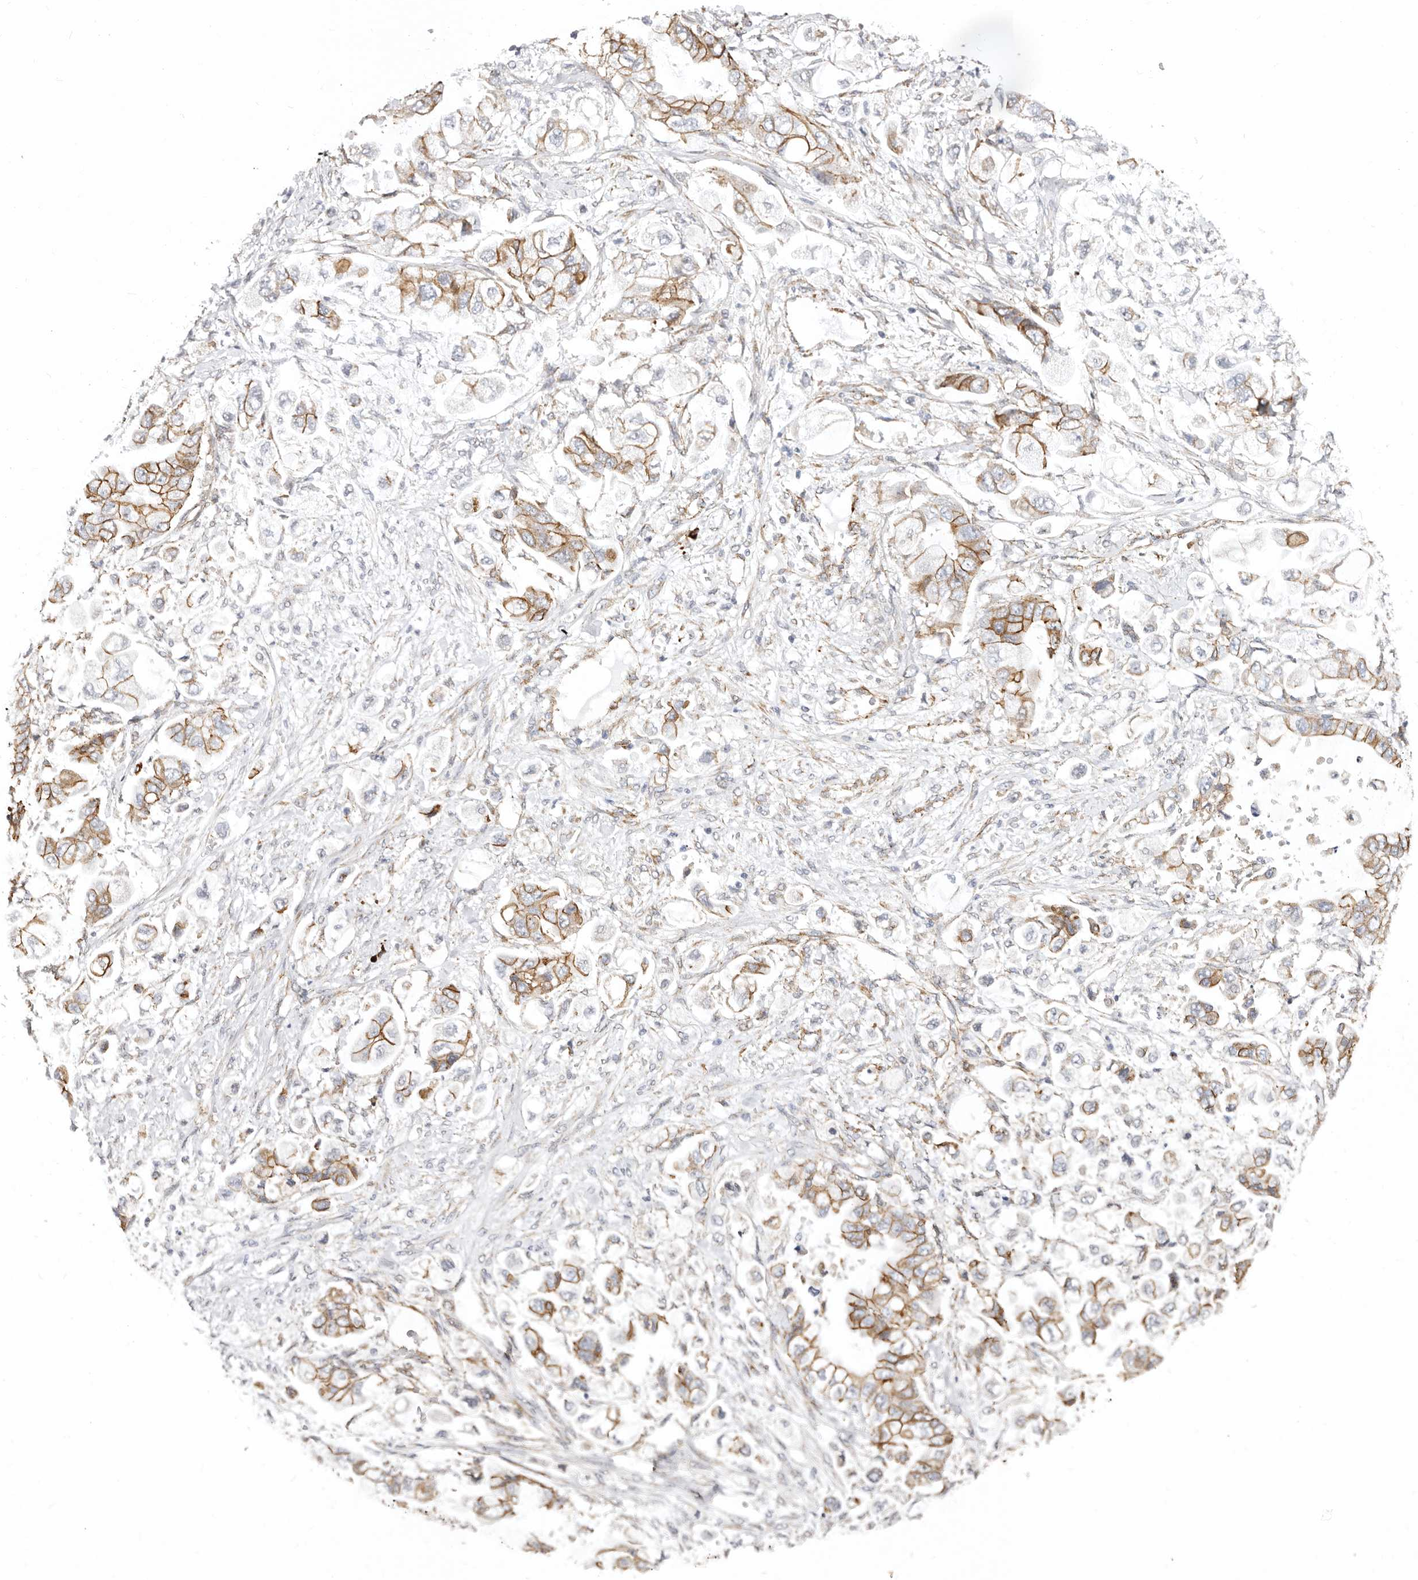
{"staining": {"intensity": "strong", "quantity": ">75%", "location": "cytoplasmic/membranous"}, "tissue": "stomach cancer", "cell_type": "Tumor cells", "image_type": "cancer", "snomed": [{"axis": "morphology", "description": "Adenocarcinoma, NOS"}, {"axis": "topography", "description": "Stomach"}], "caption": "A high-resolution image shows immunohistochemistry staining of stomach cancer (adenocarcinoma), which demonstrates strong cytoplasmic/membranous expression in about >75% of tumor cells.", "gene": "CTNNB1", "patient": {"sex": "male", "age": 62}}